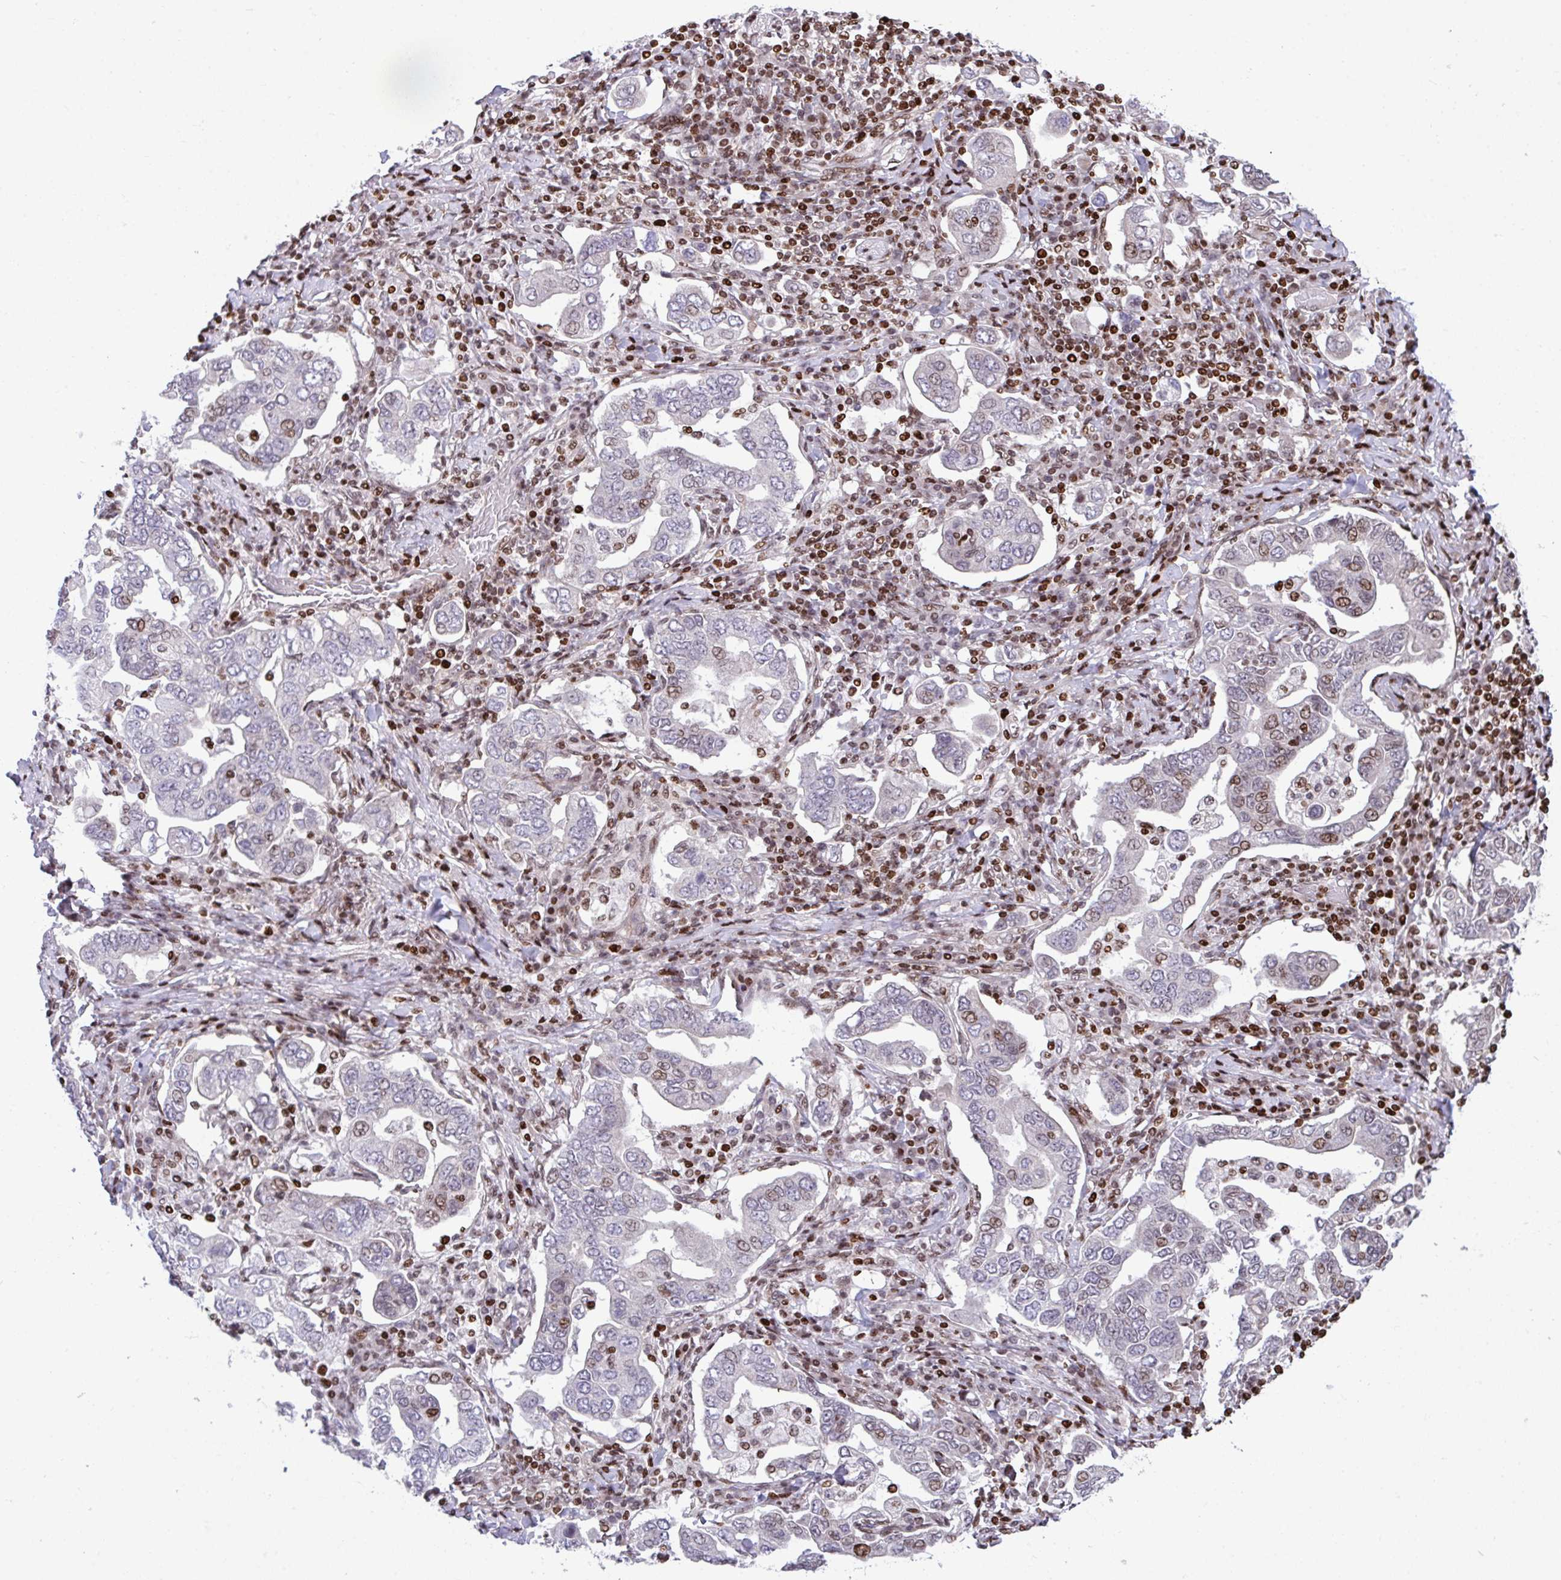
{"staining": {"intensity": "moderate", "quantity": "<25%", "location": "nuclear"}, "tissue": "stomach cancer", "cell_type": "Tumor cells", "image_type": "cancer", "snomed": [{"axis": "morphology", "description": "Adenocarcinoma, NOS"}, {"axis": "topography", "description": "Stomach, upper"}, {"axis": "topography", "description": "Stomach"}], "caption": "There is low levels of moderate nuclear expression in tumor cells of stomach cancer (adenocarcinoma), as demonstrated by immunohistochemical staining (brown color).", "gene": "RAPGEF5", "patient": {"sex": "male", "age": 62}}